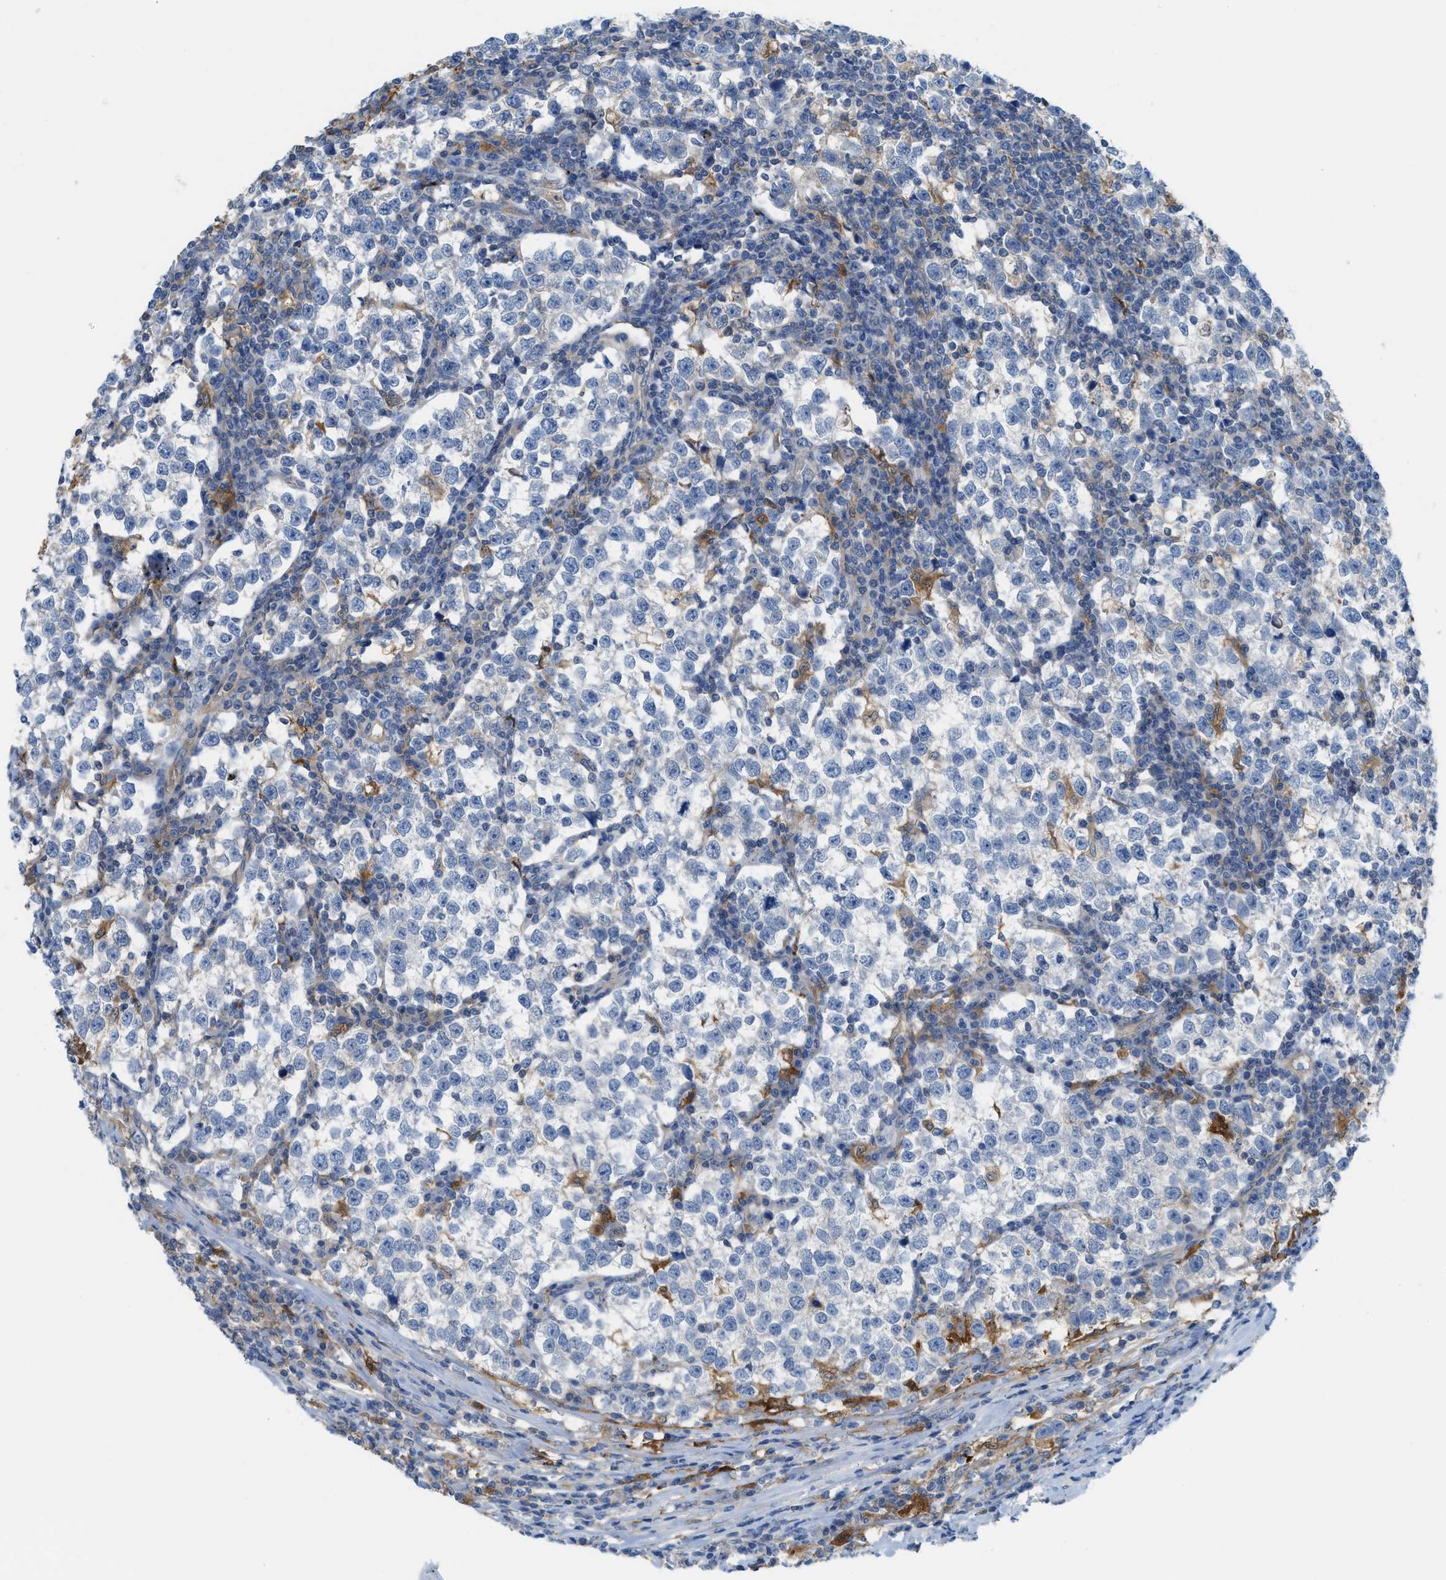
{"staining": {"intensity": "negative", "quantity": "none", "location": "none"}, "tissue": "testis cancer", "cell_type": "Tumor cells", "image_type": "cancer", "snomed": [{"axis": "morphology", "description": "Normal tissue, NOS"}, {"axis": "morphology", "description": "Seminoma, NOS"}, {"axis": "topography", "description": "Testis"}], "caption": "Immunohistochemistry histopathology image of seminoma (testis) stained for a protein (brown), which reveals no expression in tumor cells.", "gene": "CSTB", "patient": {"sex": "male", "age": 43}}